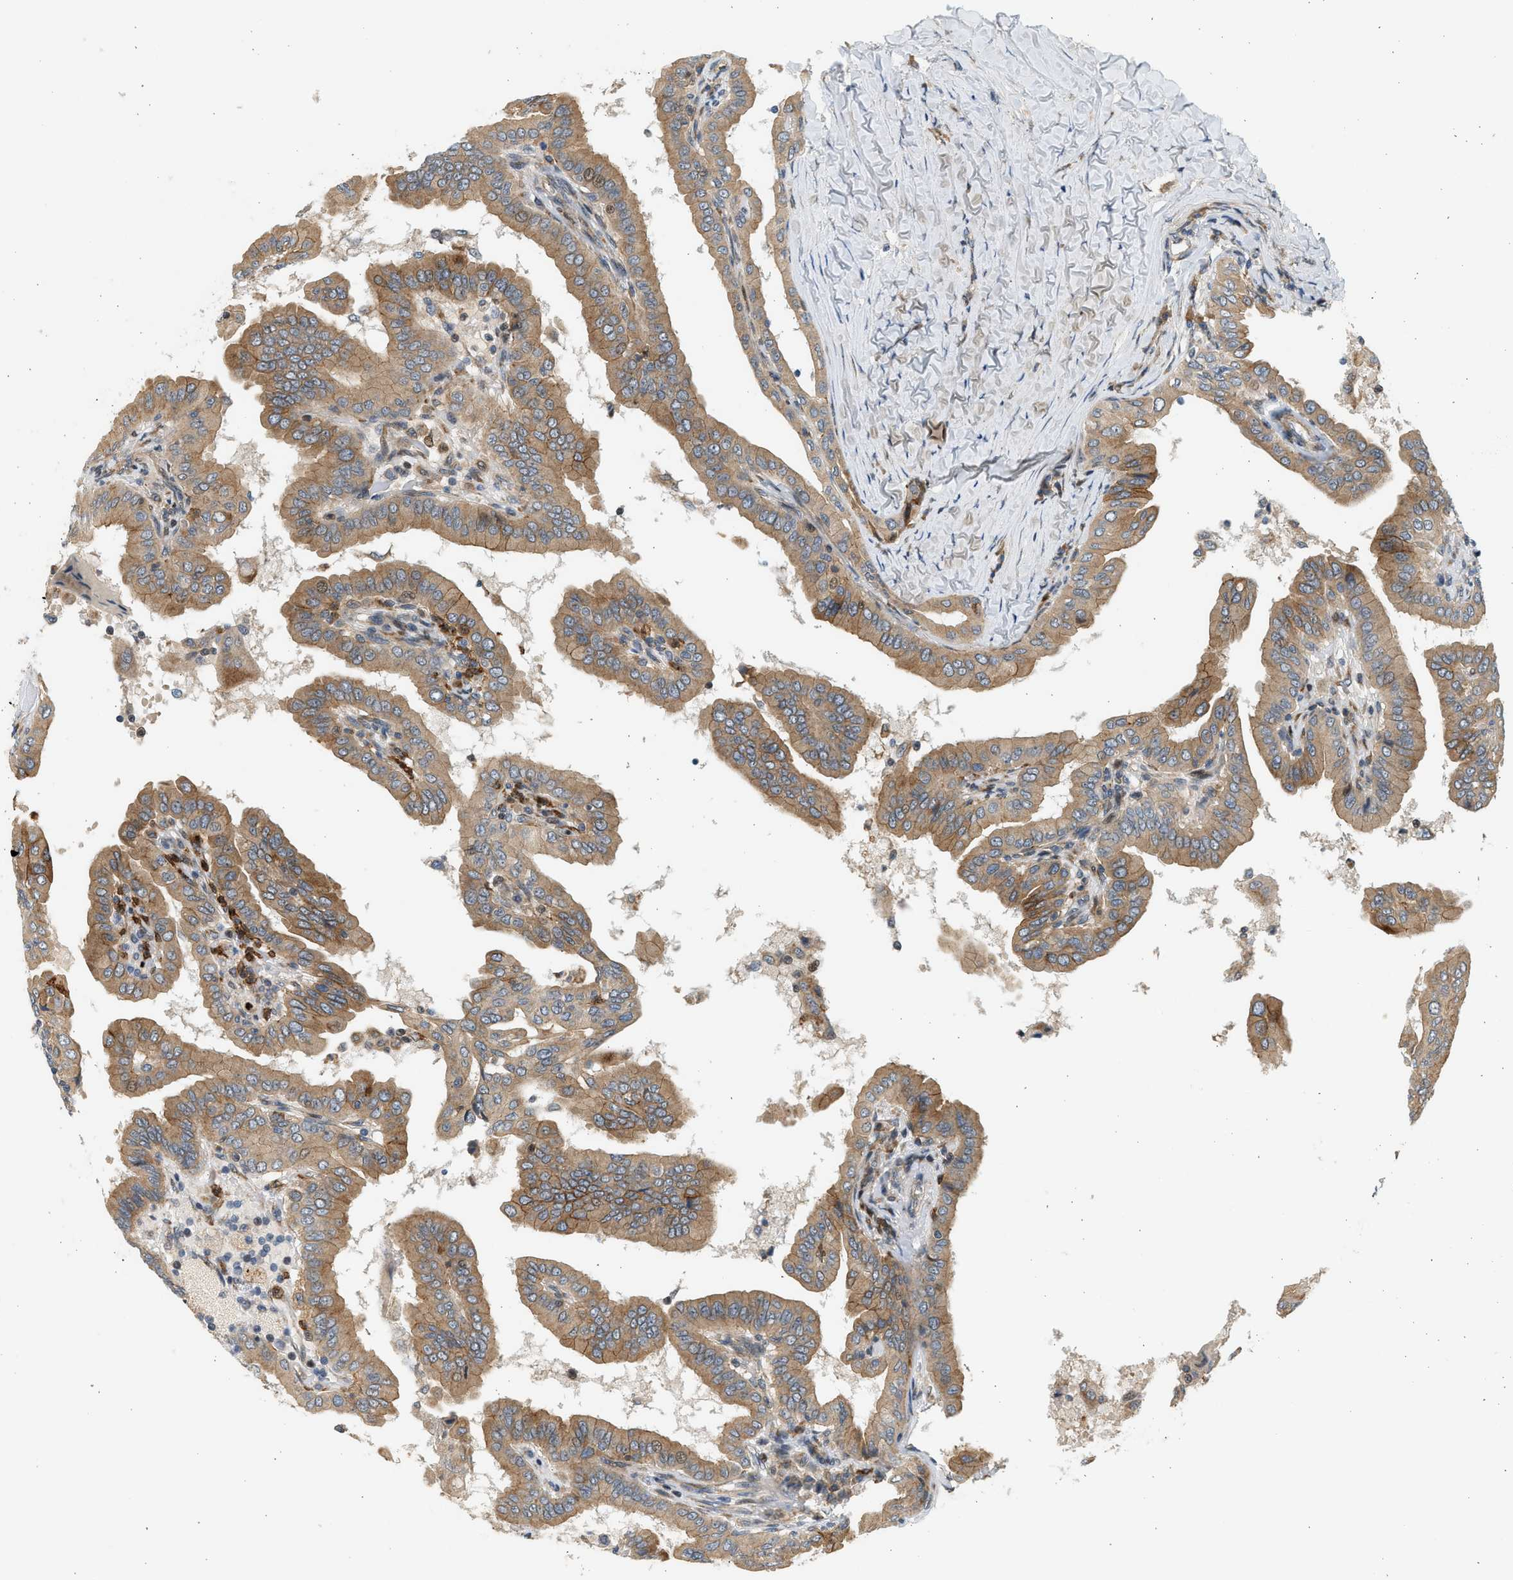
{"staining": {"intensity": "moderate", "quantity": ">75%", "location": "cytoplasmic/membranous"}, "tissue": "thyroid cancer", "cell_type": "Tumor cells", "image_type": "cancer", "snomed": [{"axis": "morphology", "description": "Papillary adenocarcinoma, NOS"}, {"axis": "topography", "description": "Thyroid gland"}], "caption": "The immunohistochemical stain highlights moderate cytoplasmic/membranous expression in tumor cells of papillary adenocarcinoma (thyroid) tissue.", "gene": "NRSN2", "patient": {"sex": "male", "age": 33}}